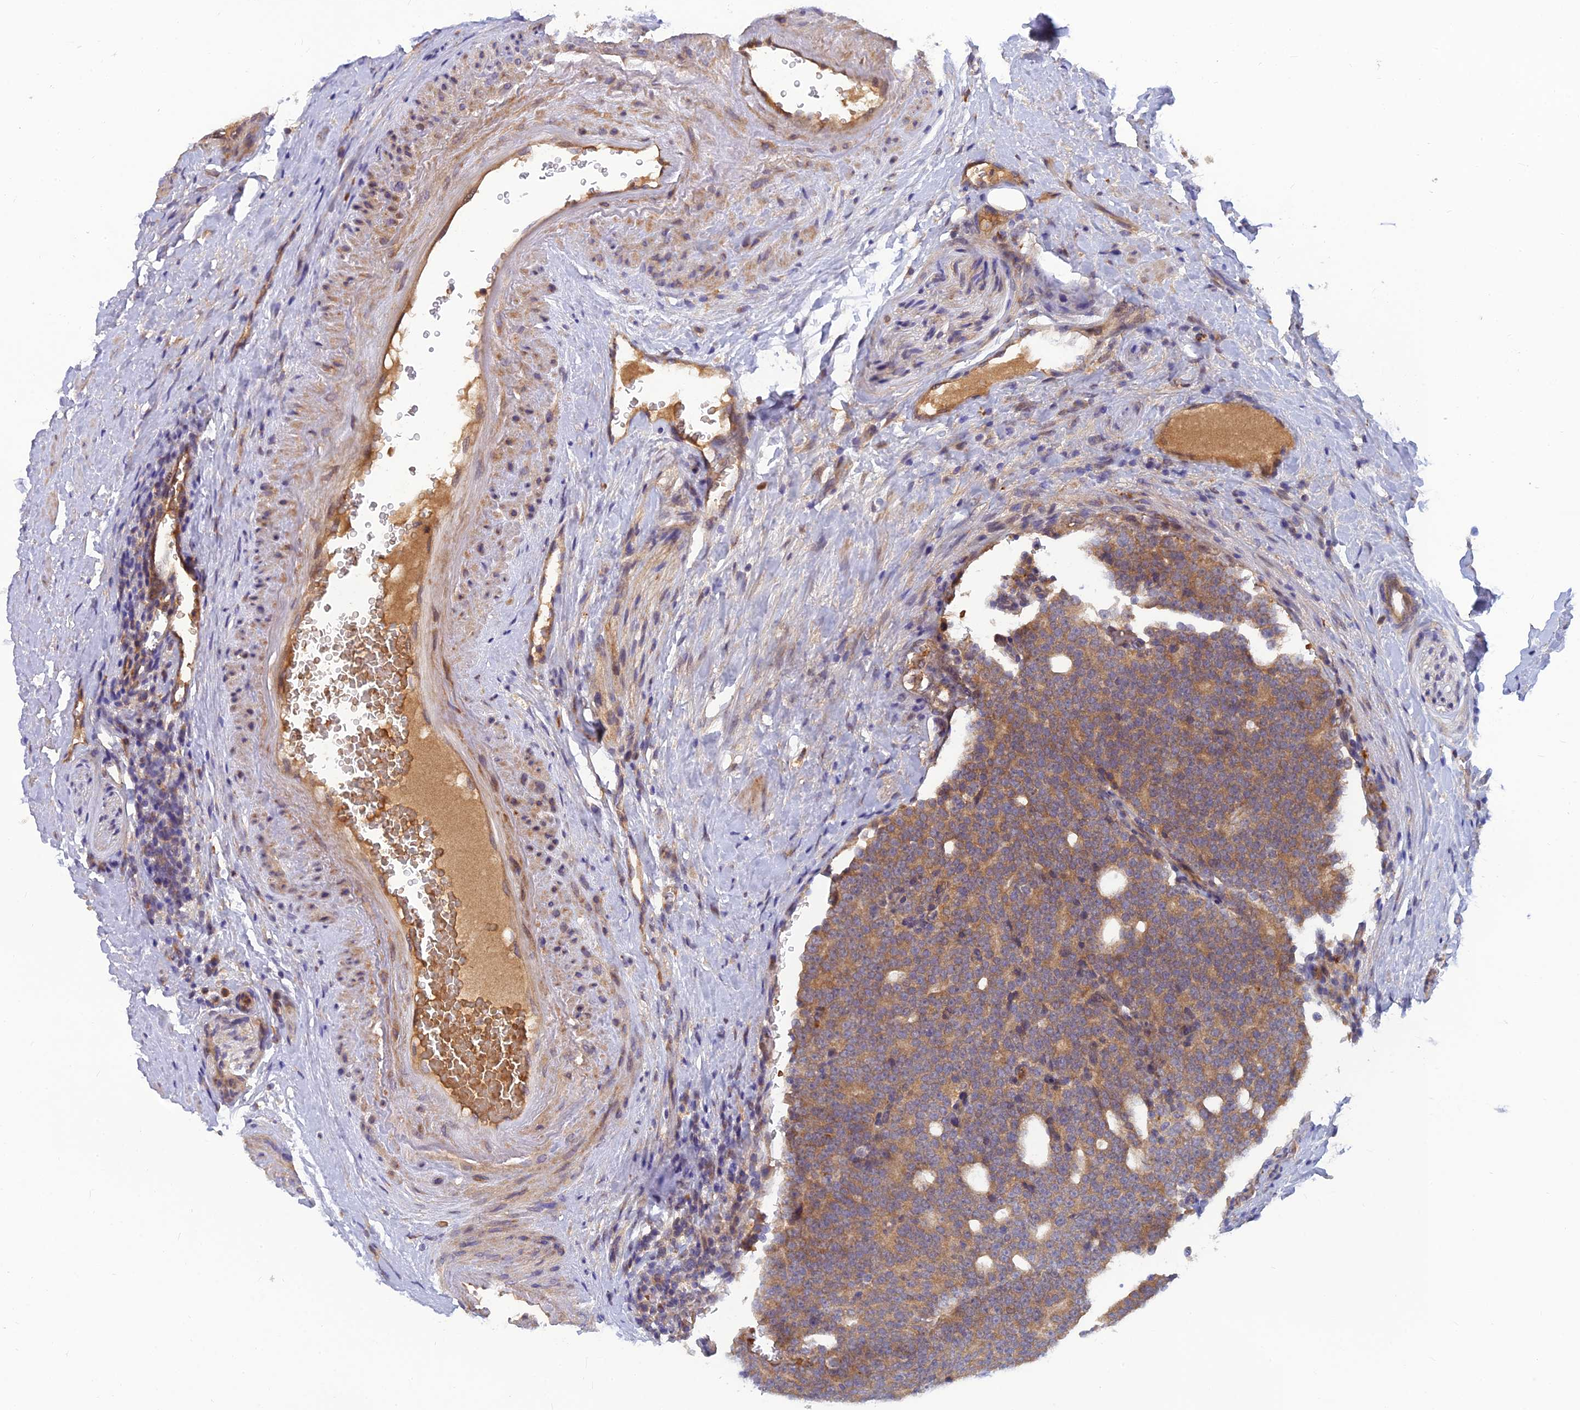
{"staining": {"intensity": "weak", "quantity": ">75%", "location": "cytoplasmic/membranous"}, "tissue": "prostate cancer", "cell_type": "Tumor cells", "image_type": "cancer", "snomed": [{"axis": "morphology", "description": "Adenocarcinoma, High grade"}, {"axis": "topography", "description": "Prostate"}], "caption": "Prostate cancer (adenocarcinoma (high-grade)) was stained to show a protein in brown. There is low levels of weak cytoplasmic/membranous staining in about >75% of tumor cells.", "gene": "FAM151B", "patient": {"sex": "male", "age": 56}}